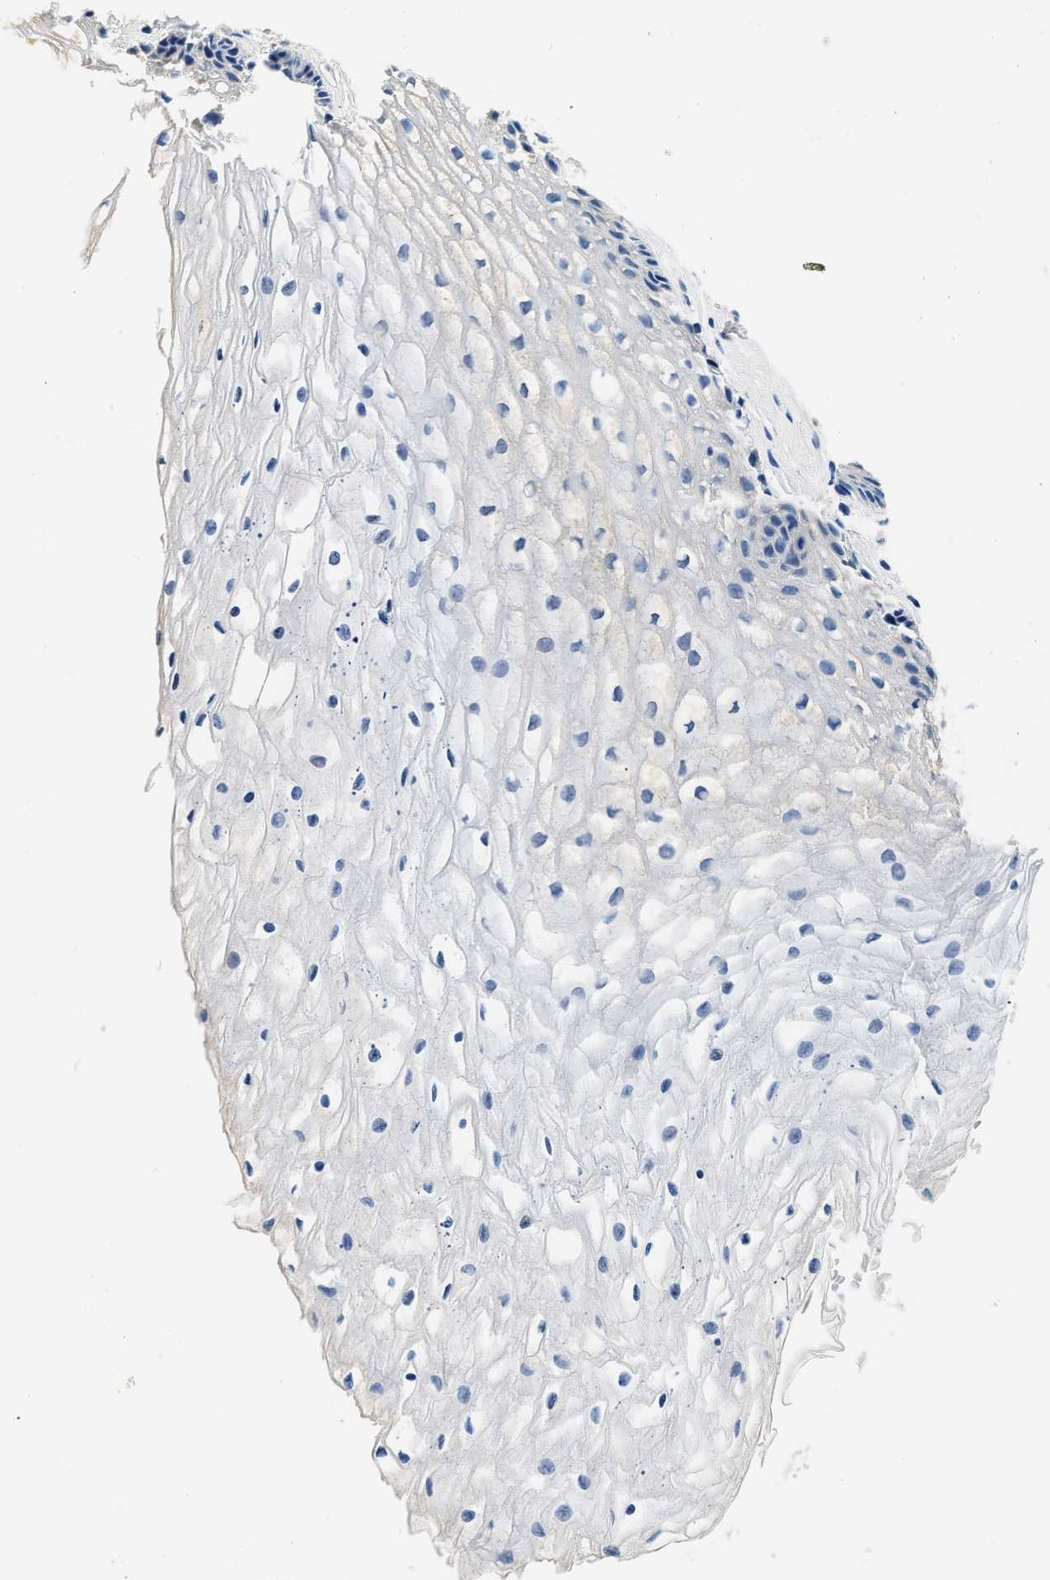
{"staining": {"intensity": "negative", "quantity": "none", "location": "none"}, "tissue": "cervix", "cell_type": "Glandular cells", "image_type": "normal", "snomed": [{"axis": "morphology", "description": "Normal tissue, NOS"}, {"axis": "topography", "description": "Cervix"}], "caption": "Immunohistochemistry (IHC) micrograph of normal cervix: human cervix stained with DAB (3,3'-diaminobenzidine) demonstrates no significant protein positivity in glandular cells. (DAB (3,3'-diaminobenzidine) immunohistochemistry with hematoxylin counter stain).", "gene": "PCK2", "patient": {"sex": "female", "age": 77}}